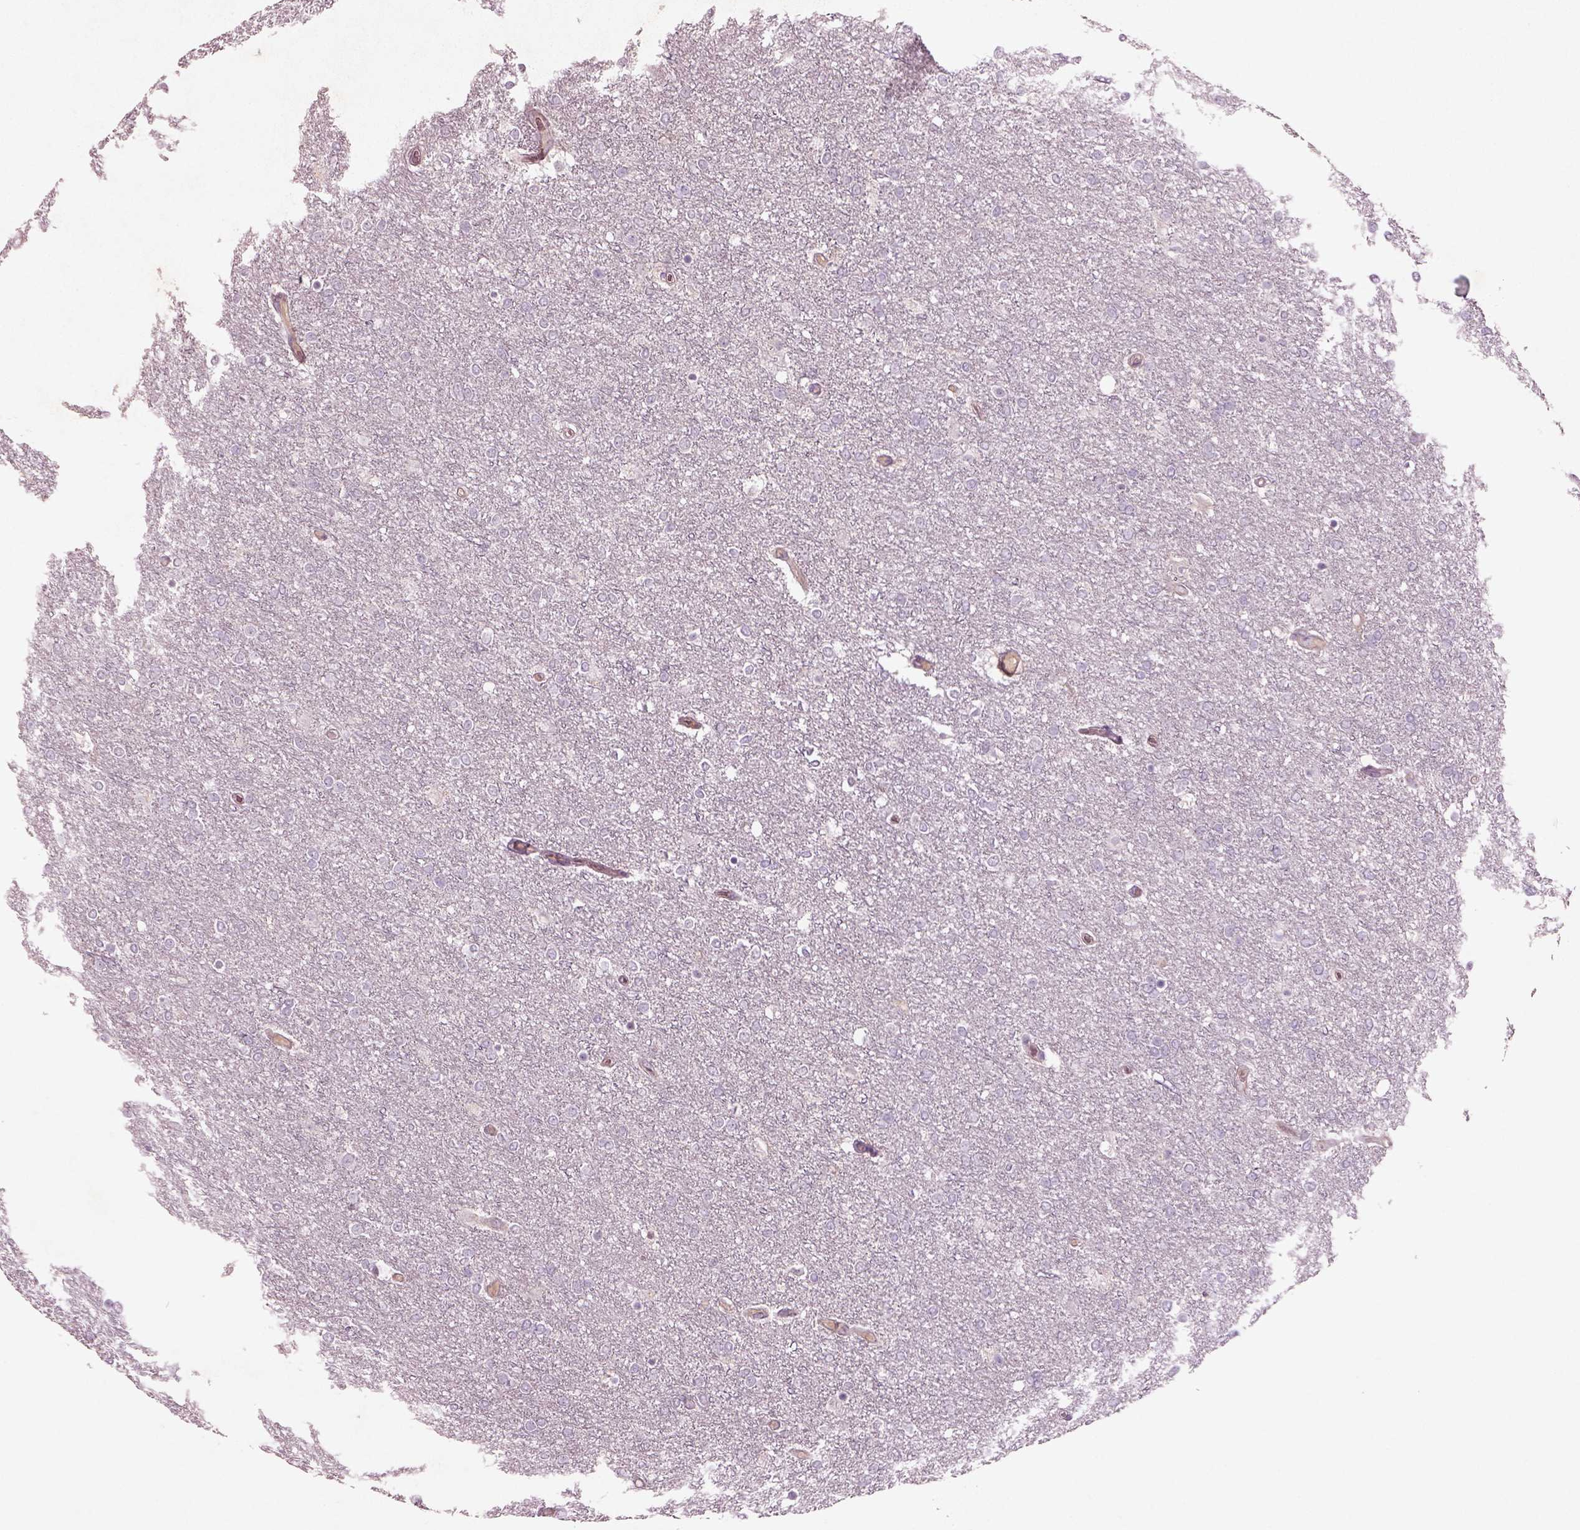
{"staining": {"intensity": "negative", "quantity": "none", "location": "none"}, "tissue": "glioma", "cell_type": "Tumor cells", "image_type": "cancer", "snomed": [{"axis": "morphology", "description": "Glioma, malignant, High grade"}, {"axis": "topography", "description": "Brain"}], "caption": "A micrograph of malignant glioma (high-grade) stained for a protein demonstrates no brown staining in tumor cells.", "gene": "DUOXA2", "patient": {"sex": "female", "age": 61}}